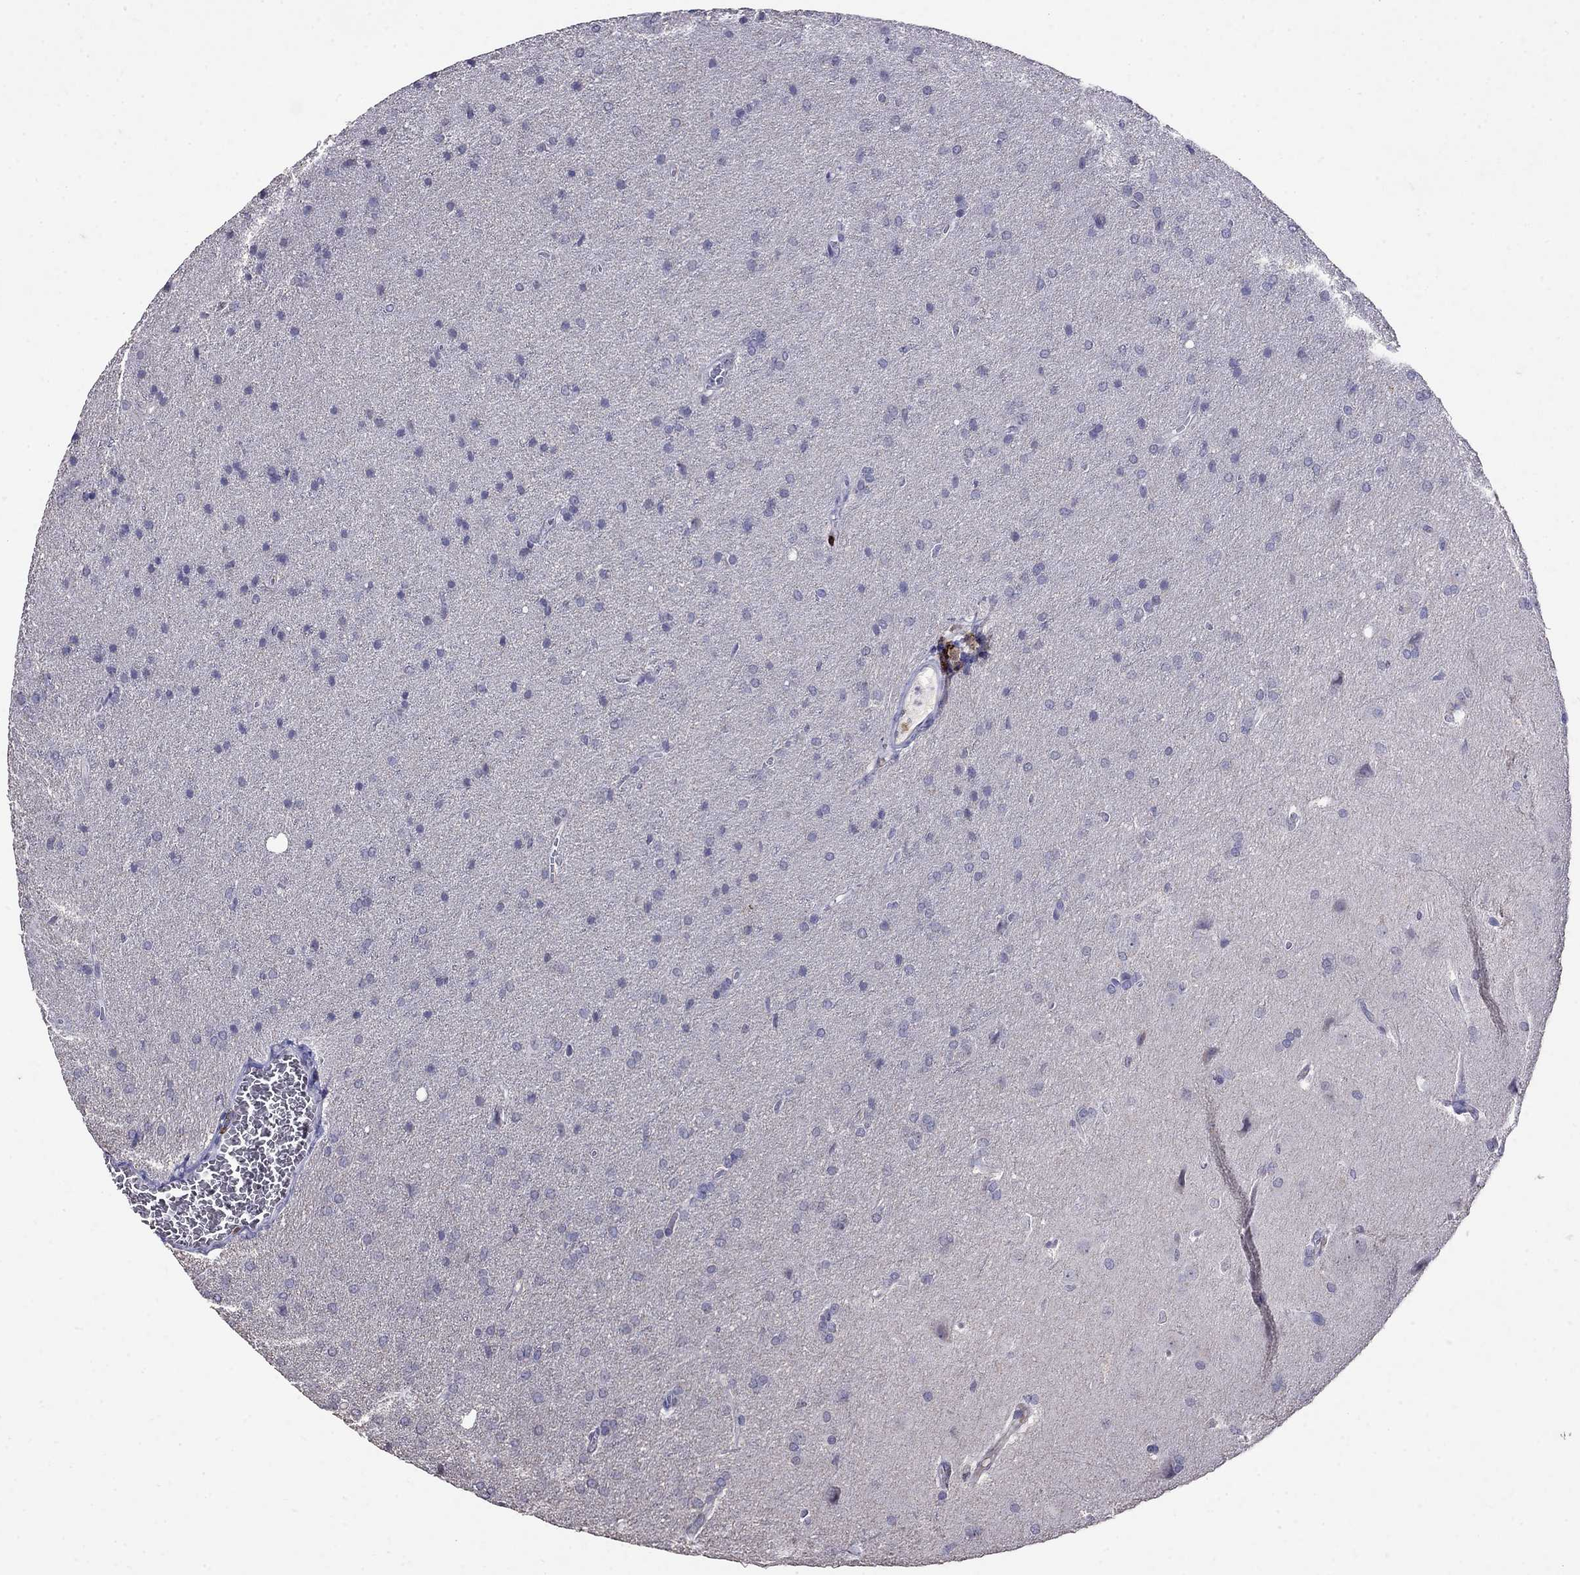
{"staining": {"intensity": "negative", "quantity": "none", "location": "none"}, "tissue": "glioma", "cell_type": "Tumor cells", "image_type": "cancer", "snomed": [{"axis": "morphology", "description": "Glioma, malignant, Low grade"}, {"axis": "topography", "description": "Brain"}], "caption": "Protein analysis of low-grade glioma (malignant) shows no significant positivity in tumor cells.", "gene": "CD8B", "patient": {"sex": "female", "age": 32}}